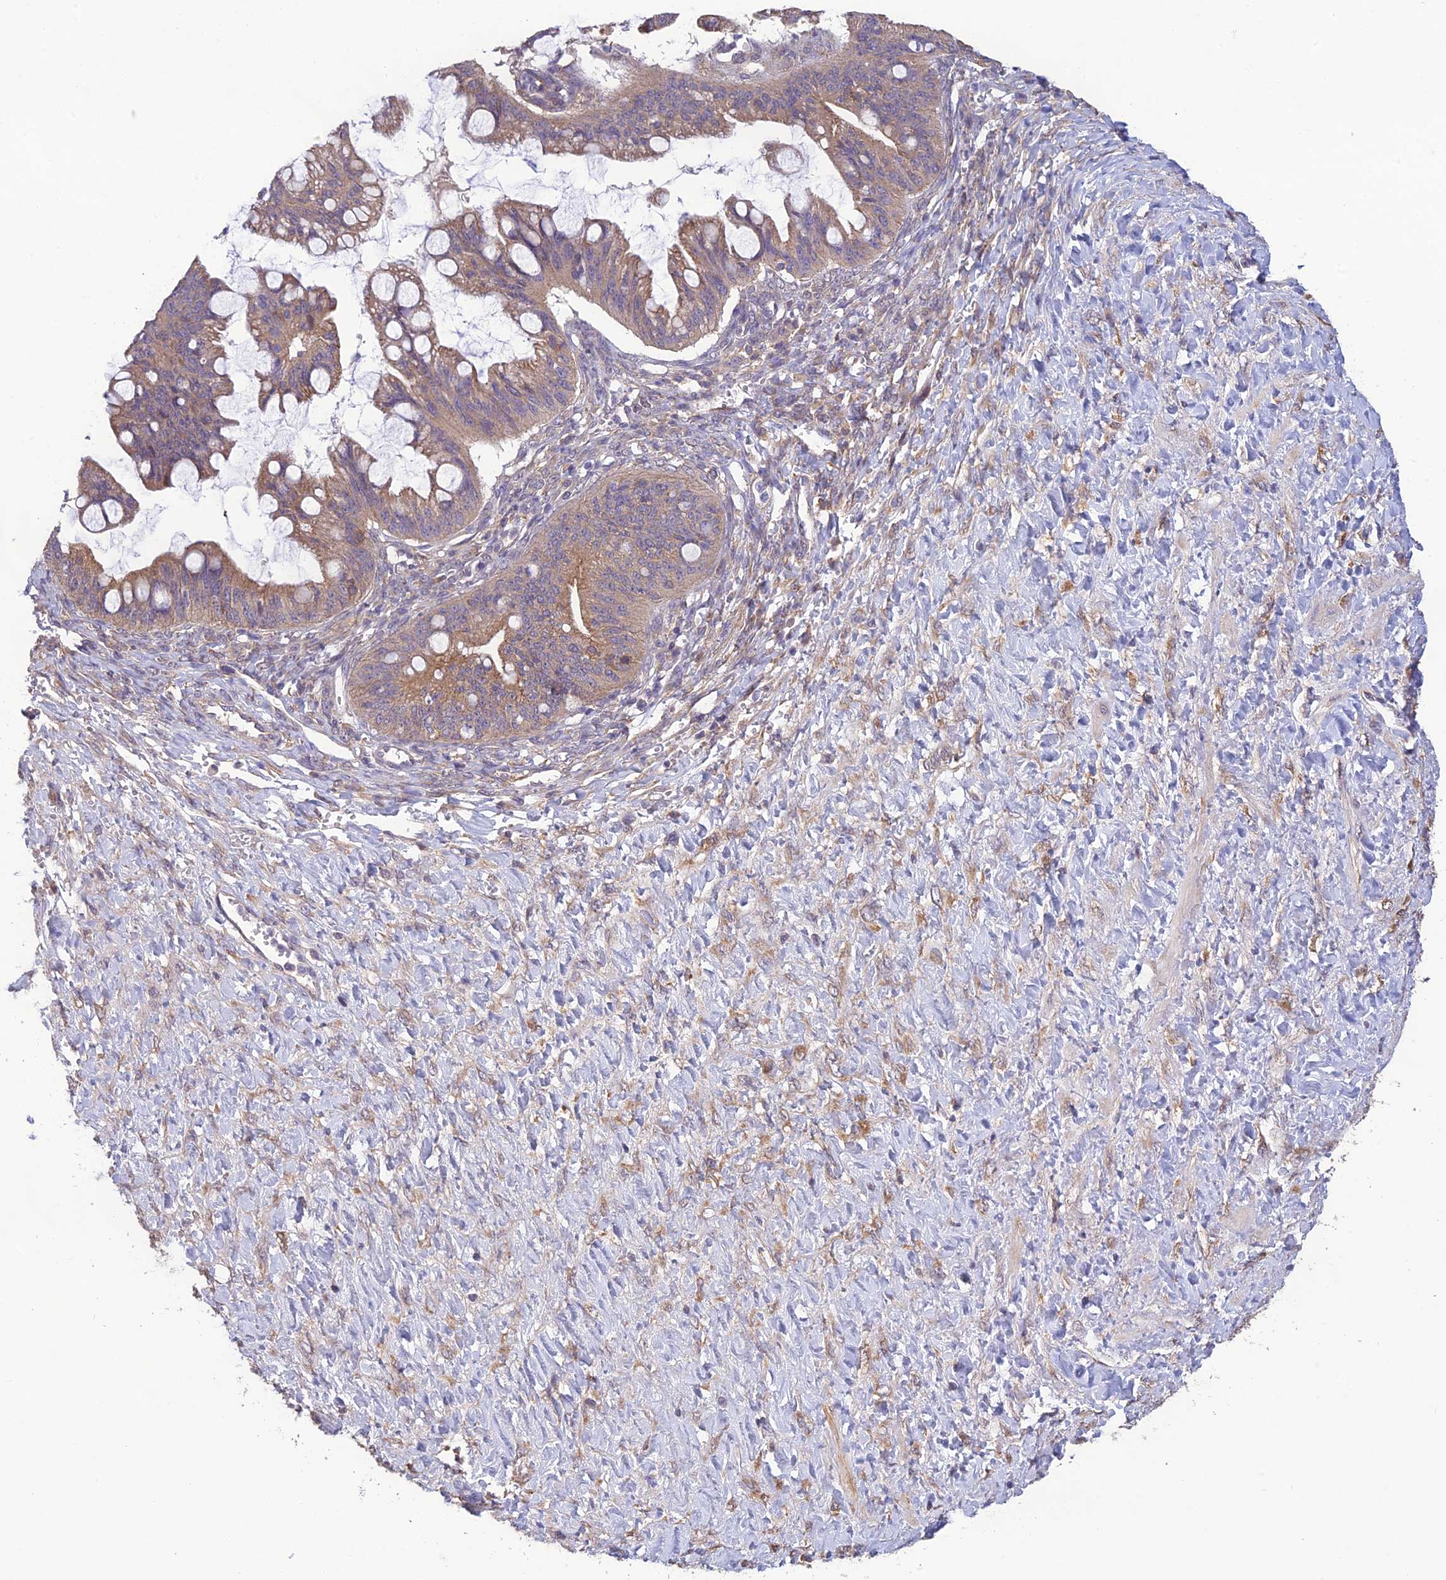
{"staining": {"intensity": "moderate", "quantity": ">75%", "location": "cytoplasmic/membranous"}, "tissue": "ovarian cancer", "cell_type": "Tumor cells", "image_type": "cancer", "snomed": [{"axis": "morphology", "description": "Cystadenocarcinoma, mucinous, NOS"}, {"axis": "topography", "description": "Ovary"}], "caption": "Immunohistochemical staining of human ovarian cancer (mucinous cystadenocarcinoma) reveals medium levels of moderate cytoplasmic/membranous staining in about >75% of tumor cells. The staining was performed using DAB to visualize the protein expression in brown, while the nuclei were stained in blue with hematoxylin (Magnification: 20x).", "gene": "MRNIP", "patient": {"sex": "female", "age": 73}}